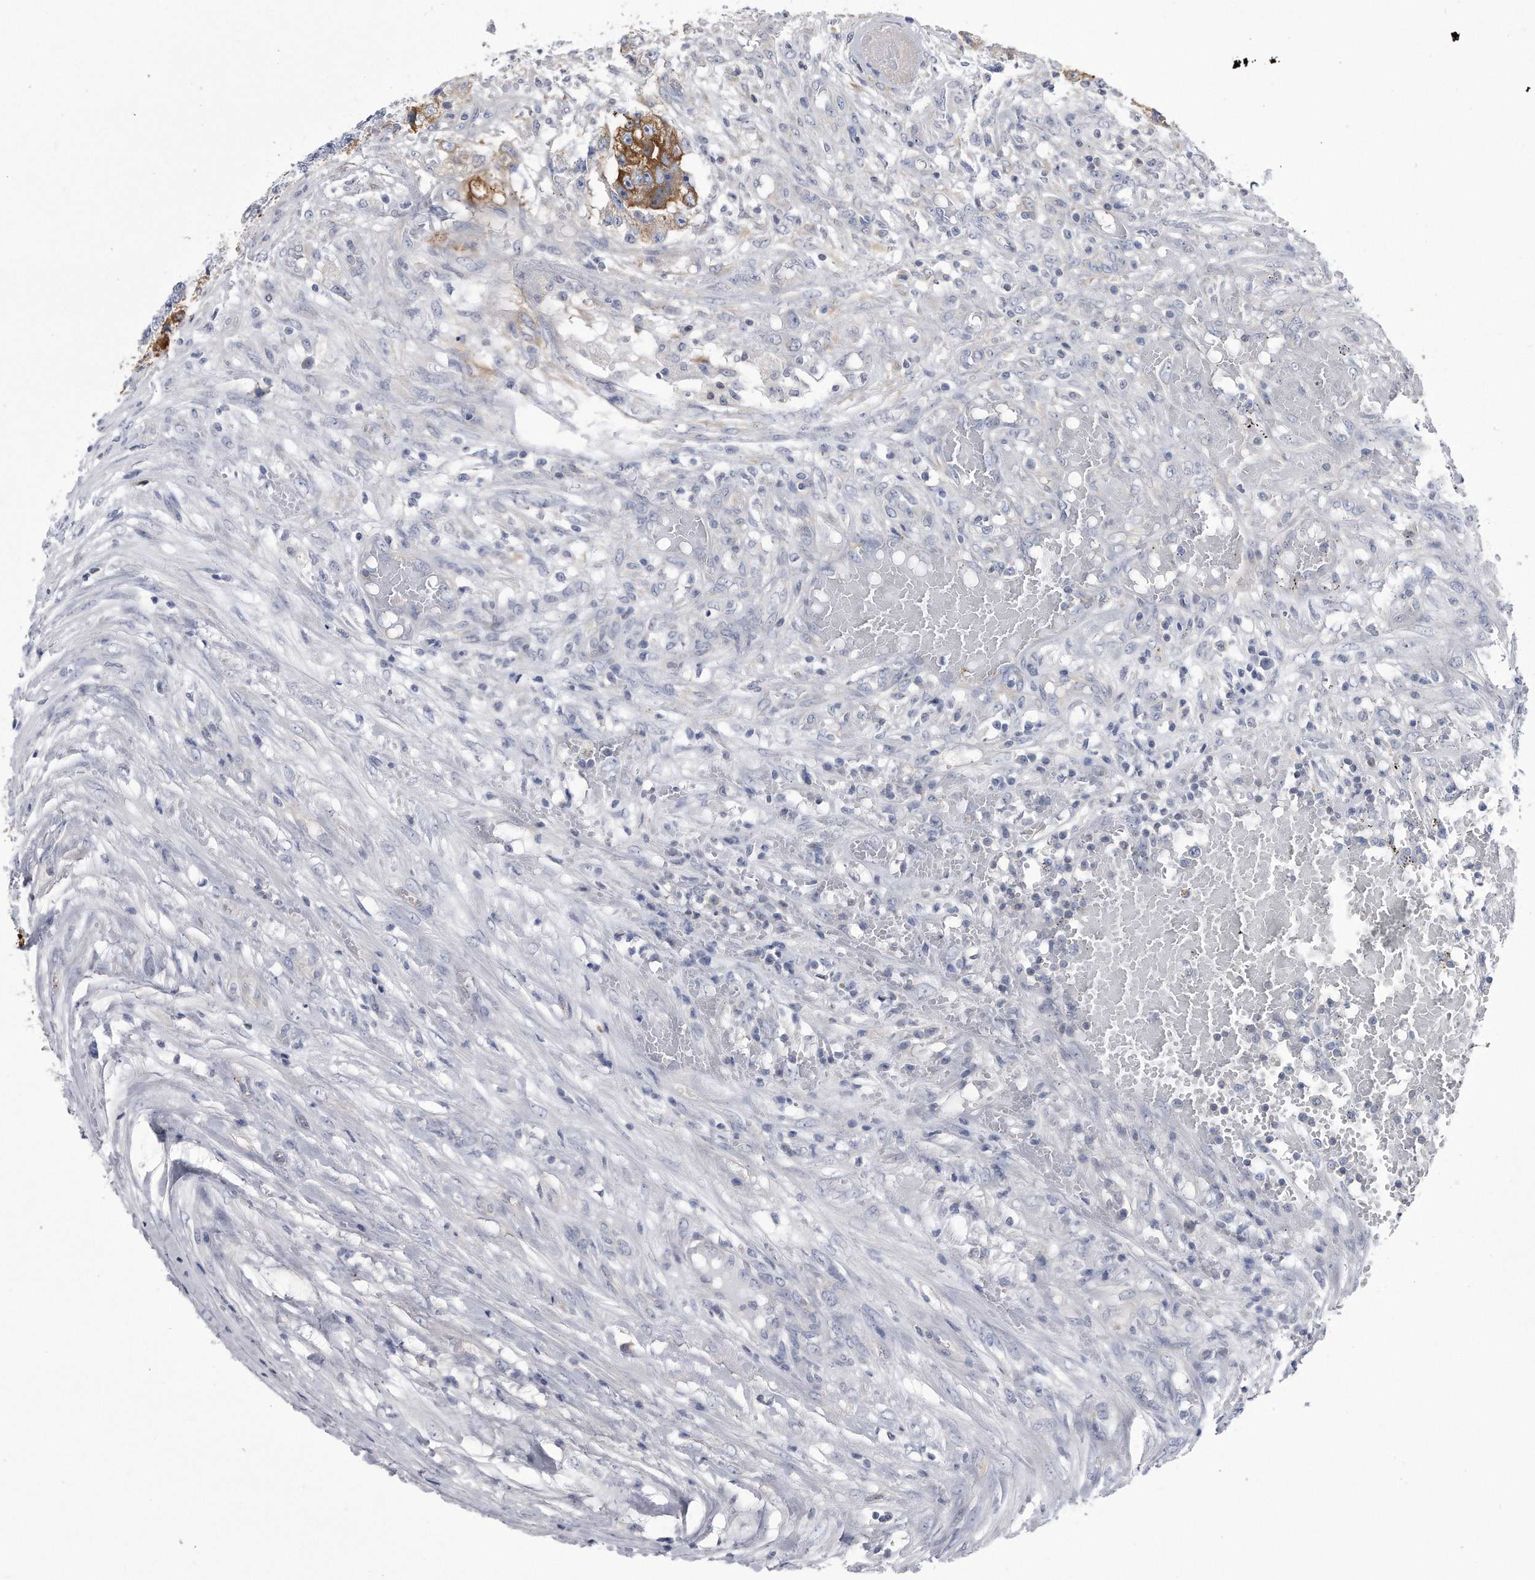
{"staining": {"intensity": "strong", "quantity": "<25%", "location": "cytoplasmic/membranous"}, "tissue": "testis cancer", "cell_type": "Tumor cells", "image_type": "cancer", "snomed": [{"axis": "morphology", "description": "Carcinoma, Embryonal, NOS"}, {"axis": "topography", "description": "Testis"}], "caption": "Protein expression analysis of human testis cancer reveals strong cytoplasmic/membranous staining in approximately <25% of tumor cells.", "gene": "PYGB", "patient": {"sex": "male", "age": 25}}